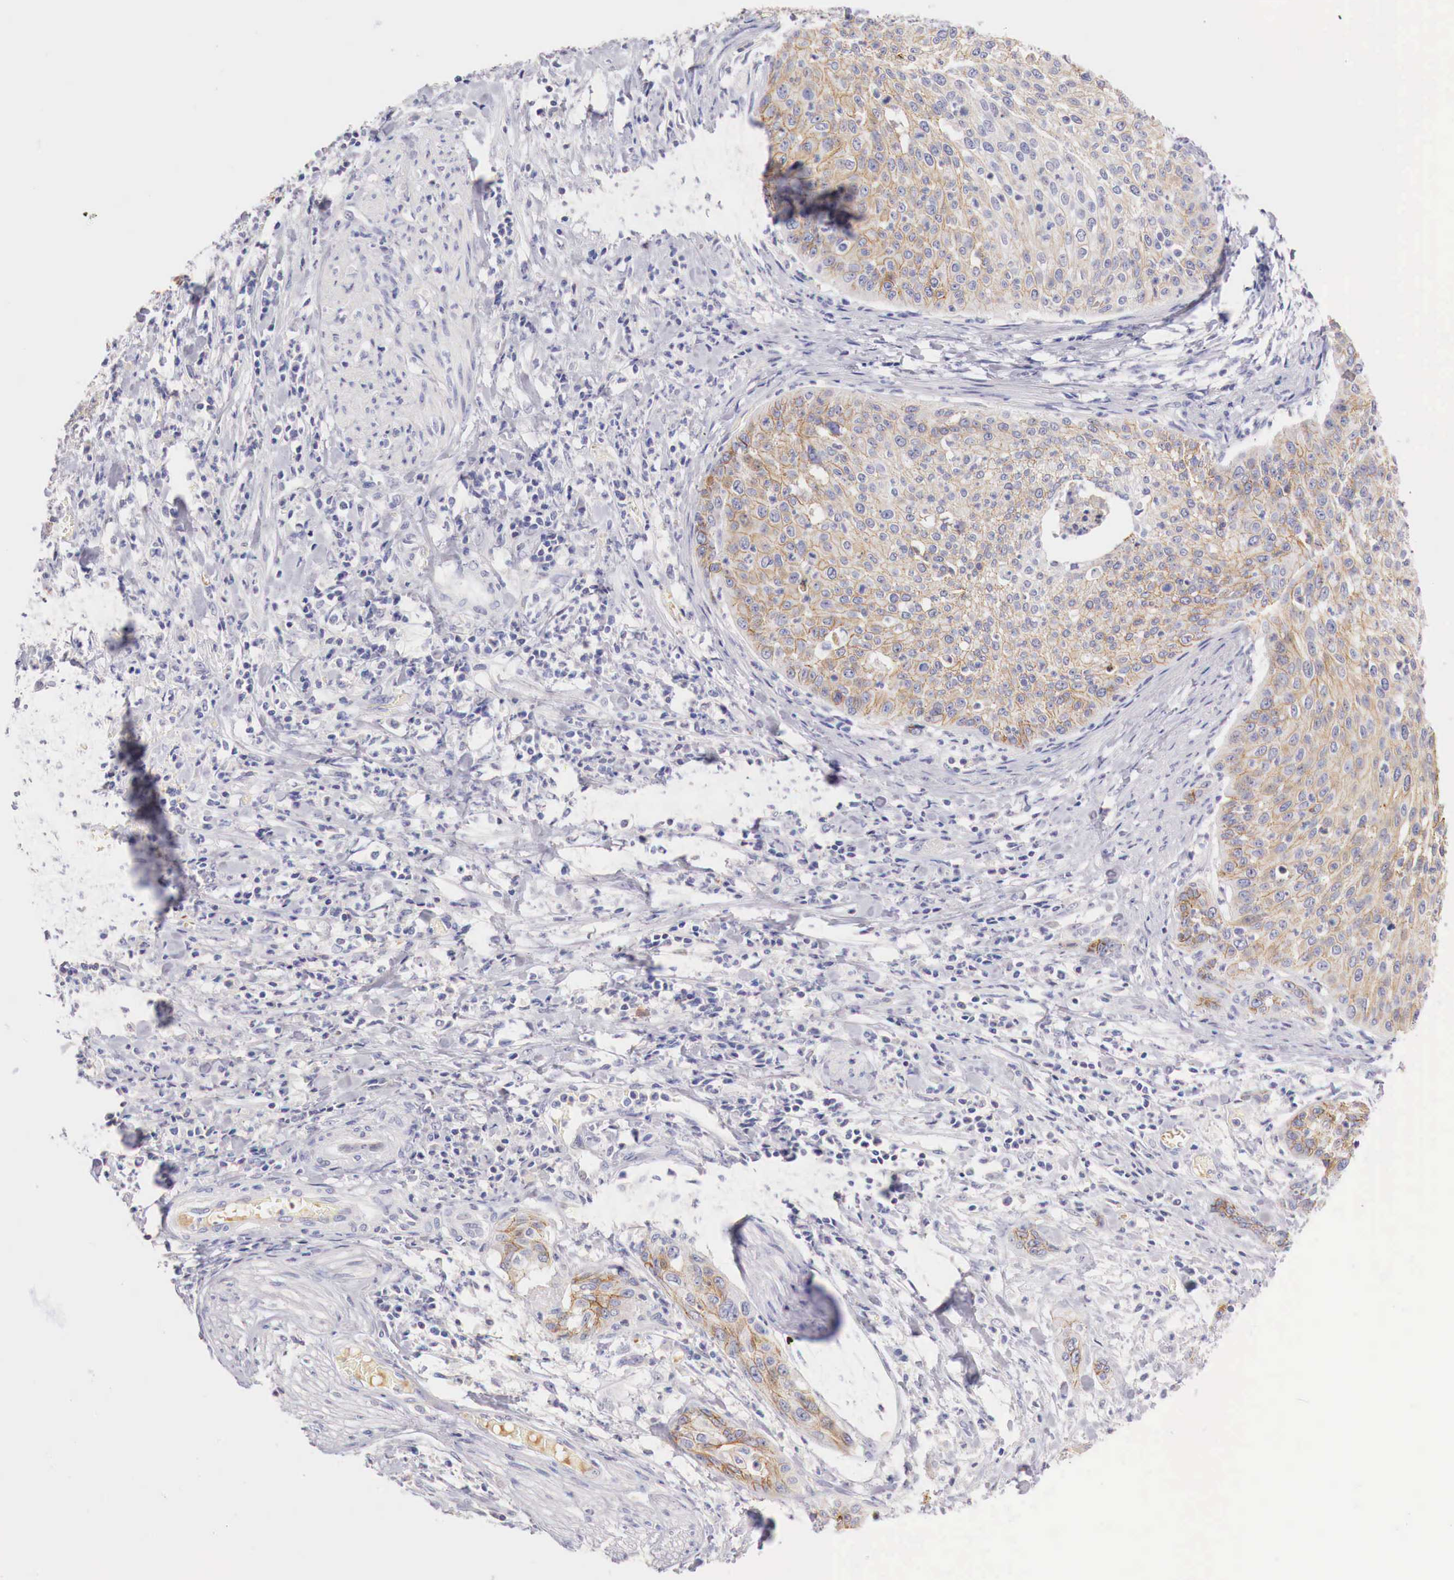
{"staining": {"intensity": "moderate", "quantity": ">75%", "location": "cytoplasmic/membranous"}, "tissue": "cervical cancer", "cell_type": "Tumor cells", "image_type": "cancer", "snomed": [{"axis": "morphology", "description": "Squamous cell carcinoma, NOS"}, {"axis": "topography", "description": "Cervix"}], "caption": "Immunohistochemistry (IHC) of human cervical cancer (squamous cell carcinoma) exhibits medium levels of moderate cytoplasmic/membranous expression in about >75% of tumor cells.", "gene": "ITIH6", "patient": {"sex": "female", "age": 41}}